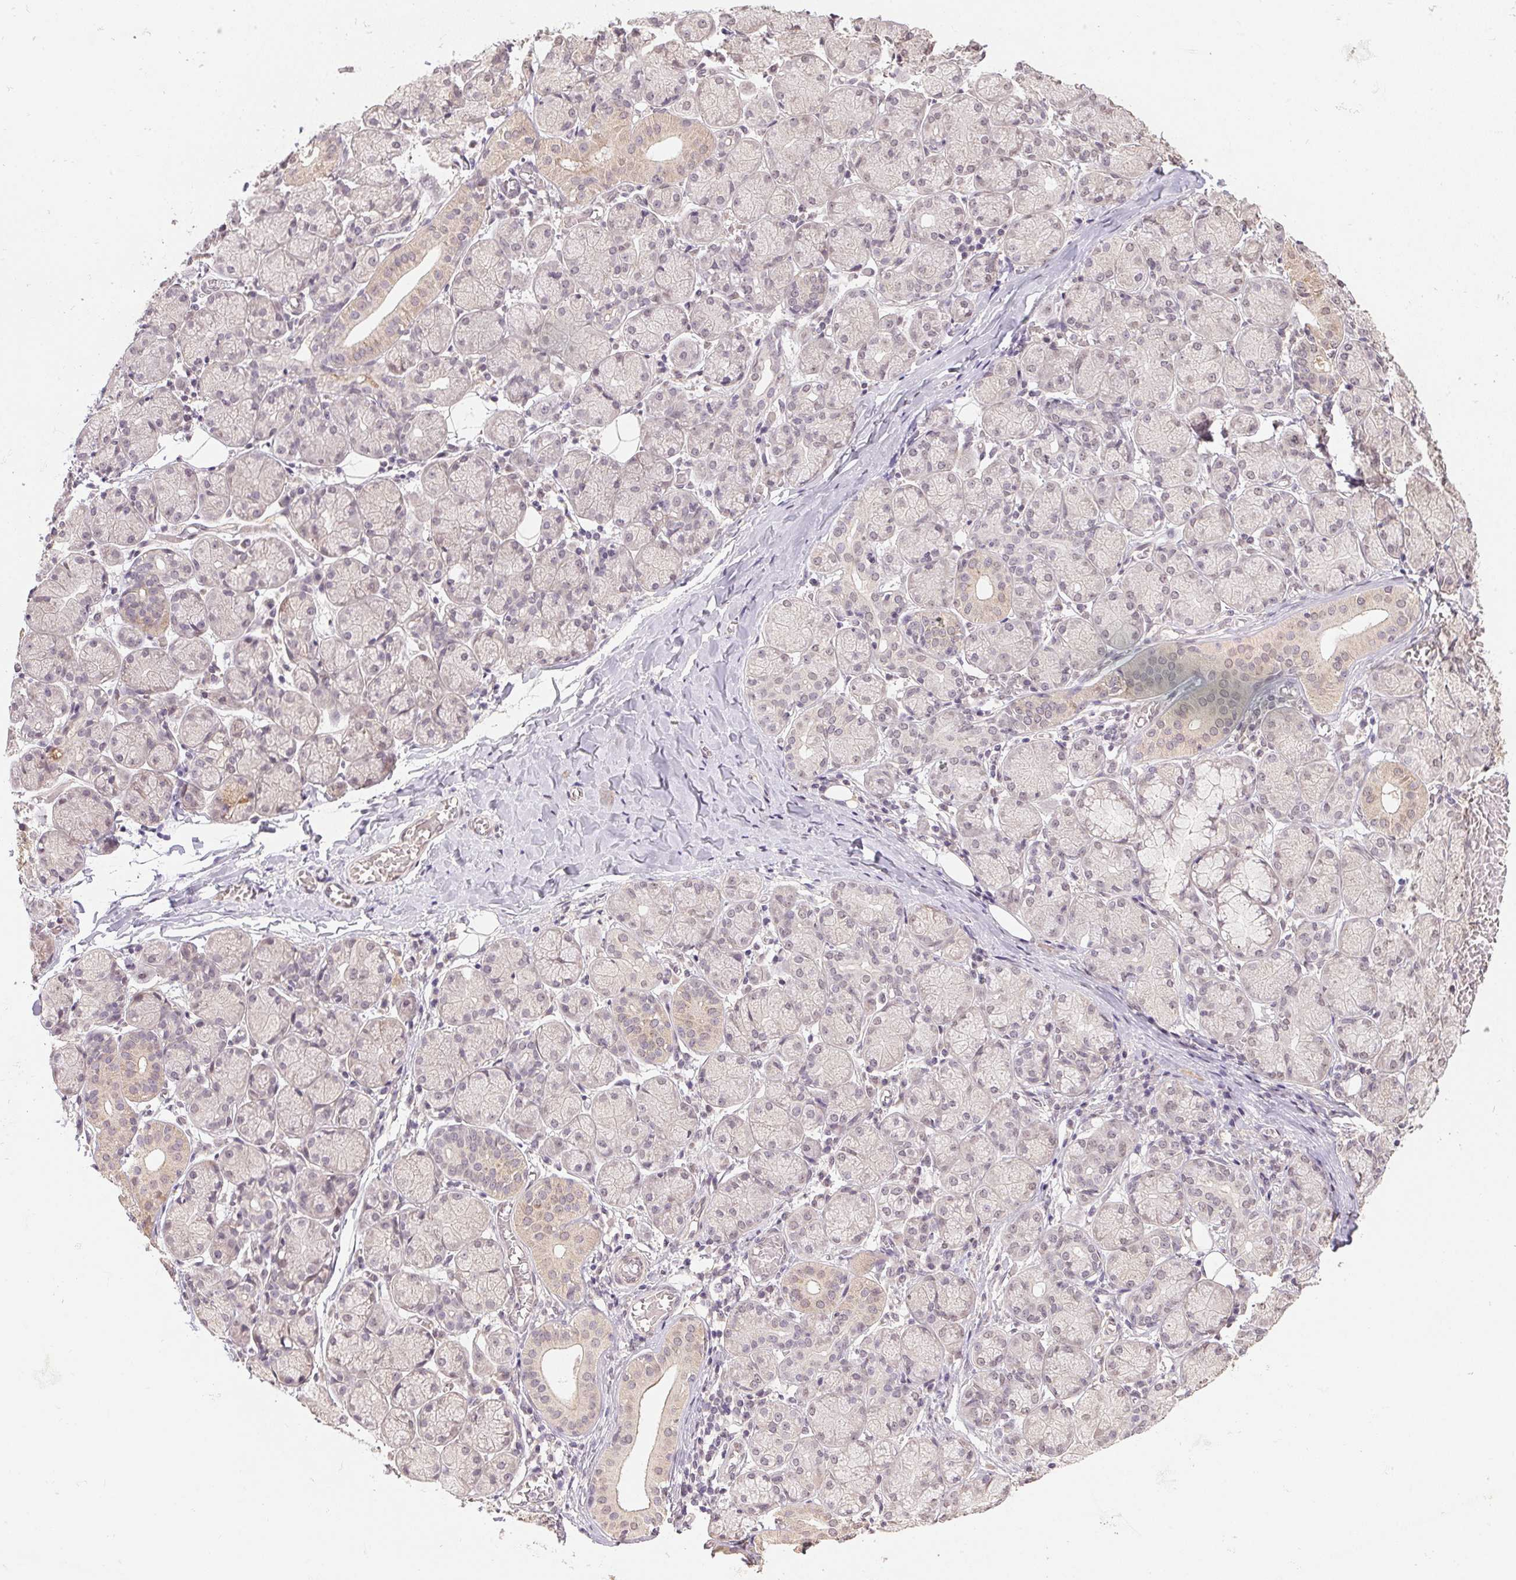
{"staining": {"intensity": "weak", "quantity": "<25%", "location": "cytoplasmic/membranous"}, "tissue": "salivary gland", "cell_type": "Glandular cells", "image_type": "normal", "snomed": [{"axis": "morphology", "description": "Normal tissue, NOS"}, {"axis": "topography", "description": "Salivary gland"}, {"axis": "topography", "description": "Peripheral nerve tissue"}], "caption": "This image is of benign salivary gland stained with IHC to label a protein in brown with the nuclei are counter-stained blue. There is no staining in glandular cells. The staining is performed using DAB brown chromogen with nuclei counter-stained in using hematoxylin.", "gene": "PPP4R4", "patient": {"sex": "female", "age": 24}}